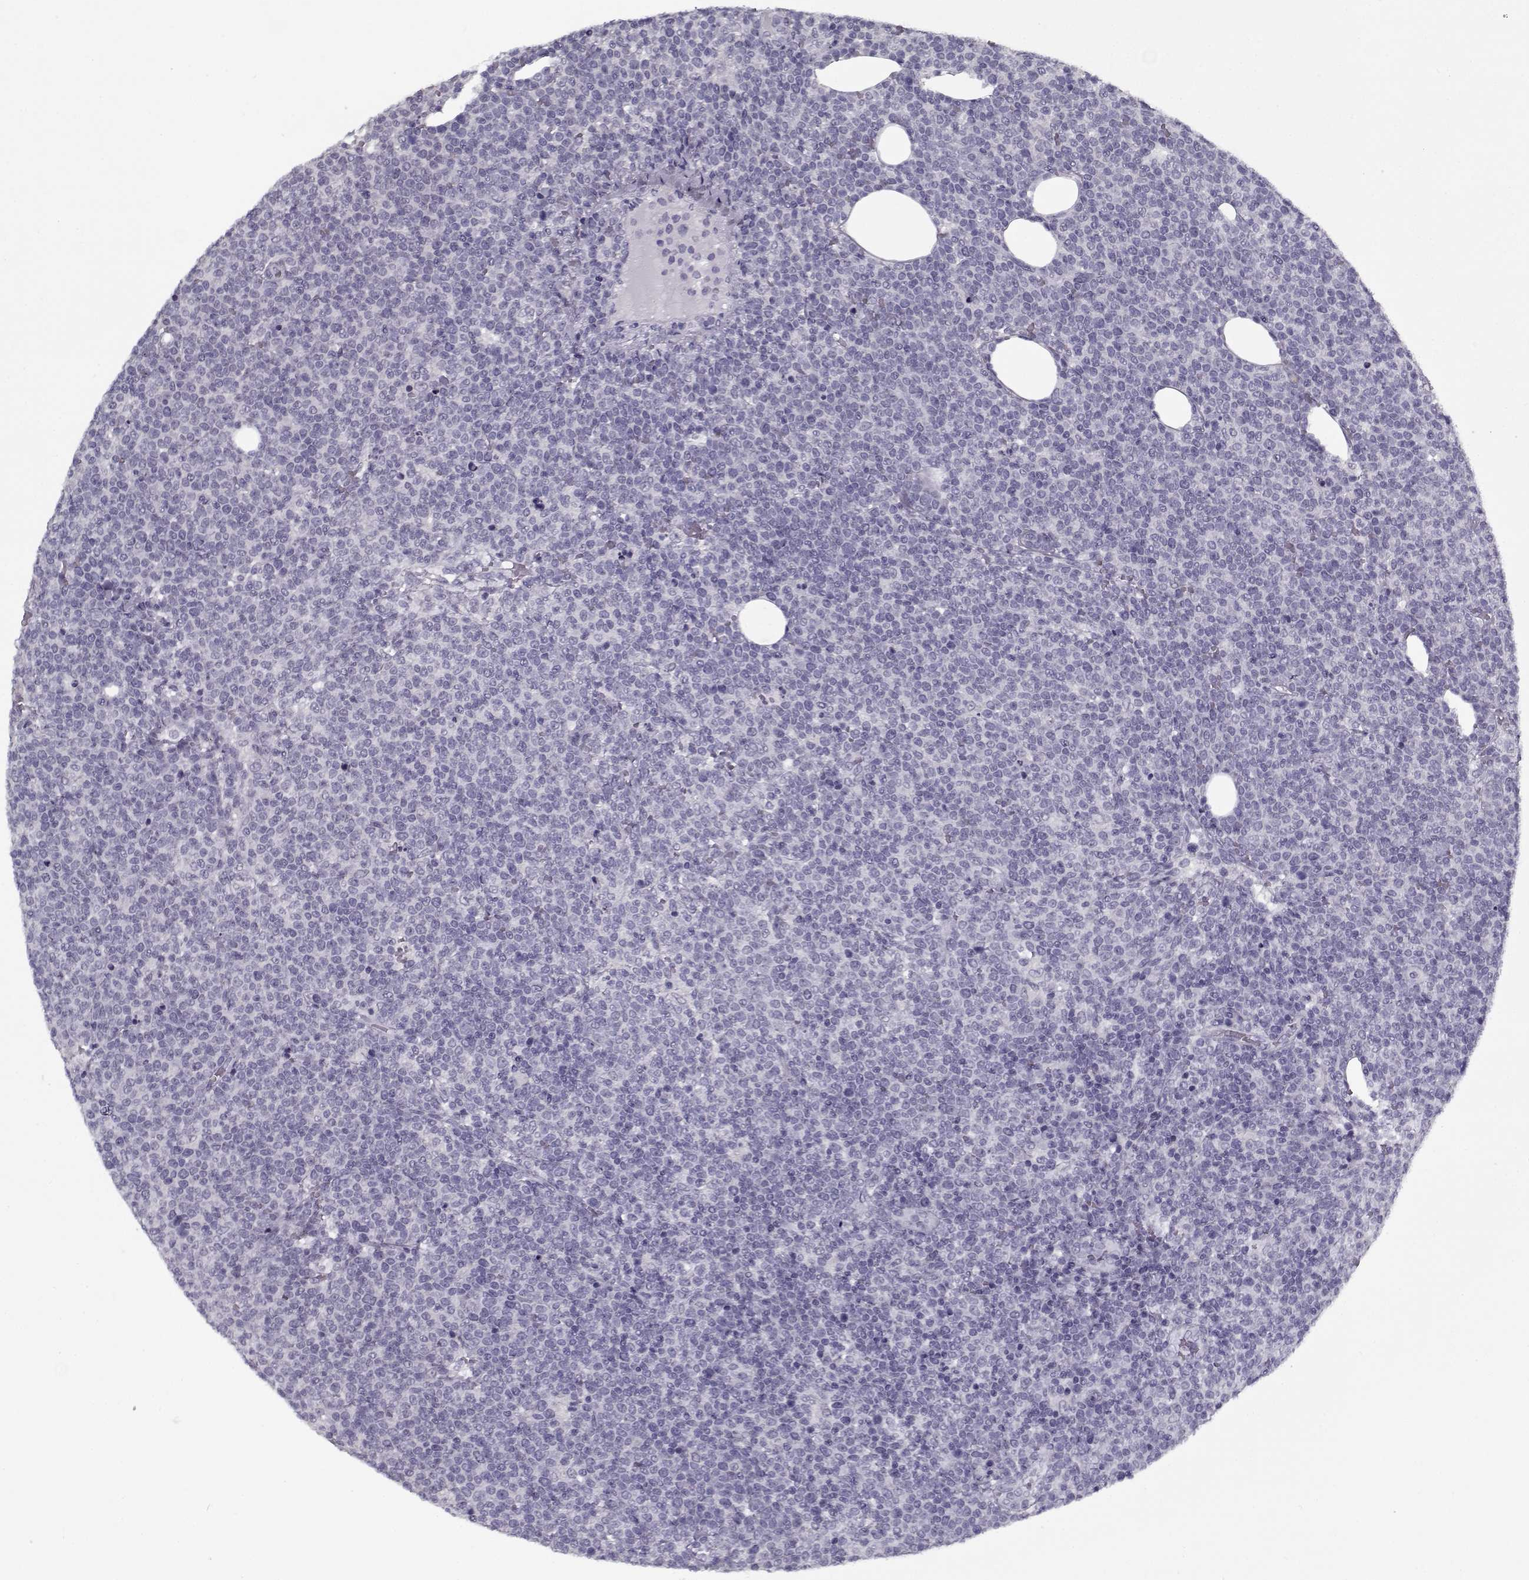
{"staining": {"intensity": "negative", "quantity": "none", "location": "none"}, "tissue": "lymphoma", "cell_type": "Tumor cells", "image_type": "cancer", "snomed": [{"axis": "morphology", "description": "Malignant lymphoma, non-Hodgkin's type, High grade"}, {"axis": "topography", "description": "Lymph node"}], "caption": "A high-resolution photomicrograph shows IHC staining of lymphoma, which exhibits no significant staining in tumor cells.", "gene": "RNF32", "patient": {"sex": "male", "age": 61}}